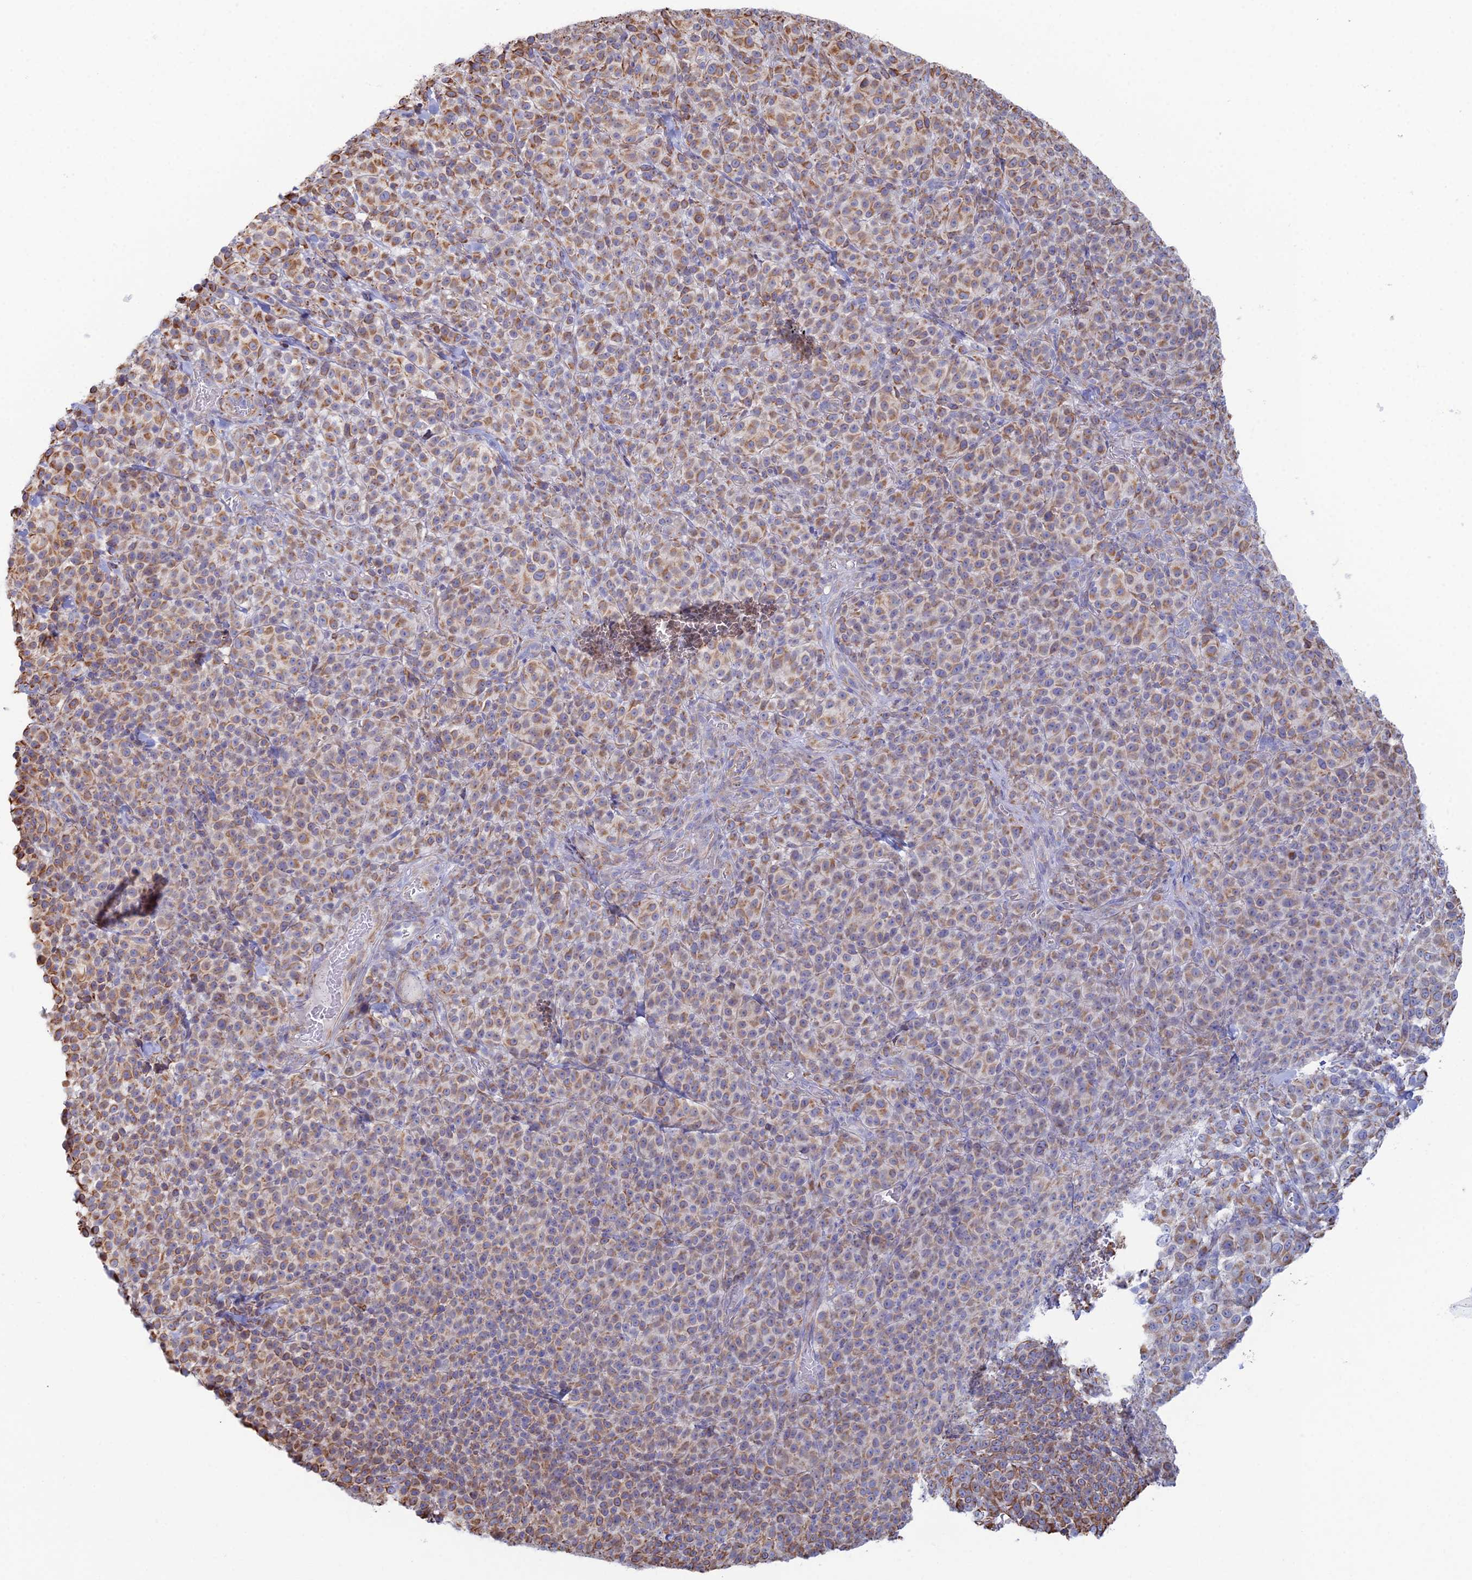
{"staining": {"intensity": "moderate", "quantity": ">75%", "location": "cytoplasmic/membranous"}, "tissue": "melanoma", "cell_type": "Tumor cells", "image_type": "cancer", "snomed": [{"axis": "morphology", "description": "Normal tissue, NOS"}, {"axis": "morphology", "description": "Malignant melanoma, NOS"}, {"axis": "topography", "description": "Skin"}], "caption": "Immunohistochemical staining of melanoma shows medium levels of moderate cytoplasmic/membranous protein staining in approximately >75% of tumor cells.", "gene": "CLVS2", "patient": {"sex": "female", "age": 34}}